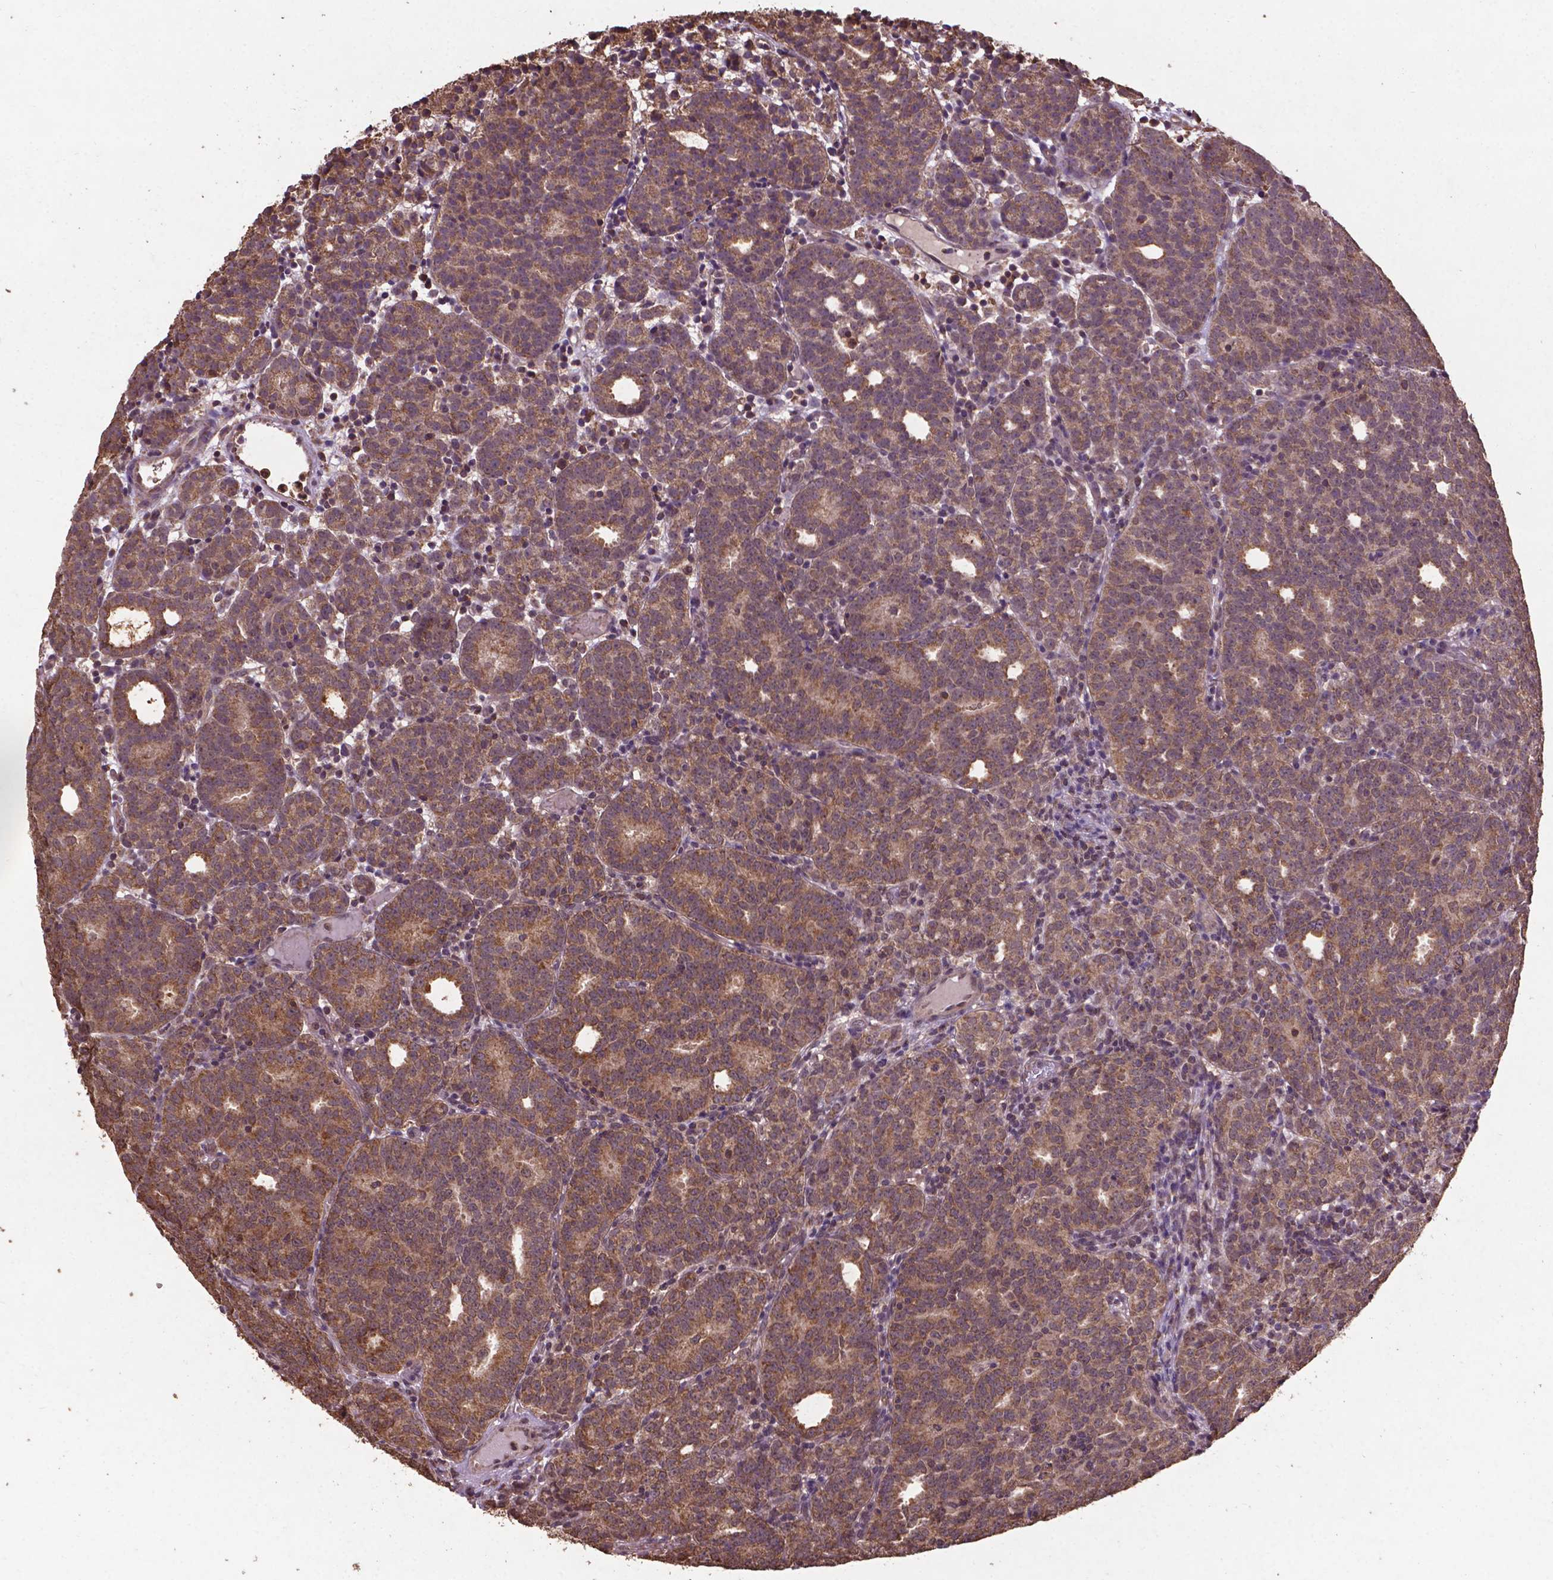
{"staining": {"intensity": "moderate", "quantity": ">75%", "location": "cytoplasmic/membranous"}, "tissue": "prostate cancer", "cell_type": "Tumor cells", "image_type": "cancer", "snomed": [{"axis": "morphology", "description": "Adenocarcinoma, High grade"}, {"axis": "topography", "description": "Prostate"}], "caption": "This histopathology image reveals IHC staining of human prostate adenocarcinoma (high-grade), with medium moderate cytoplasmic/membranous staining in approximately >75% of tumor cells.", "gene": "DCAF1", "patient": {"sex": "male", "age": 53}}